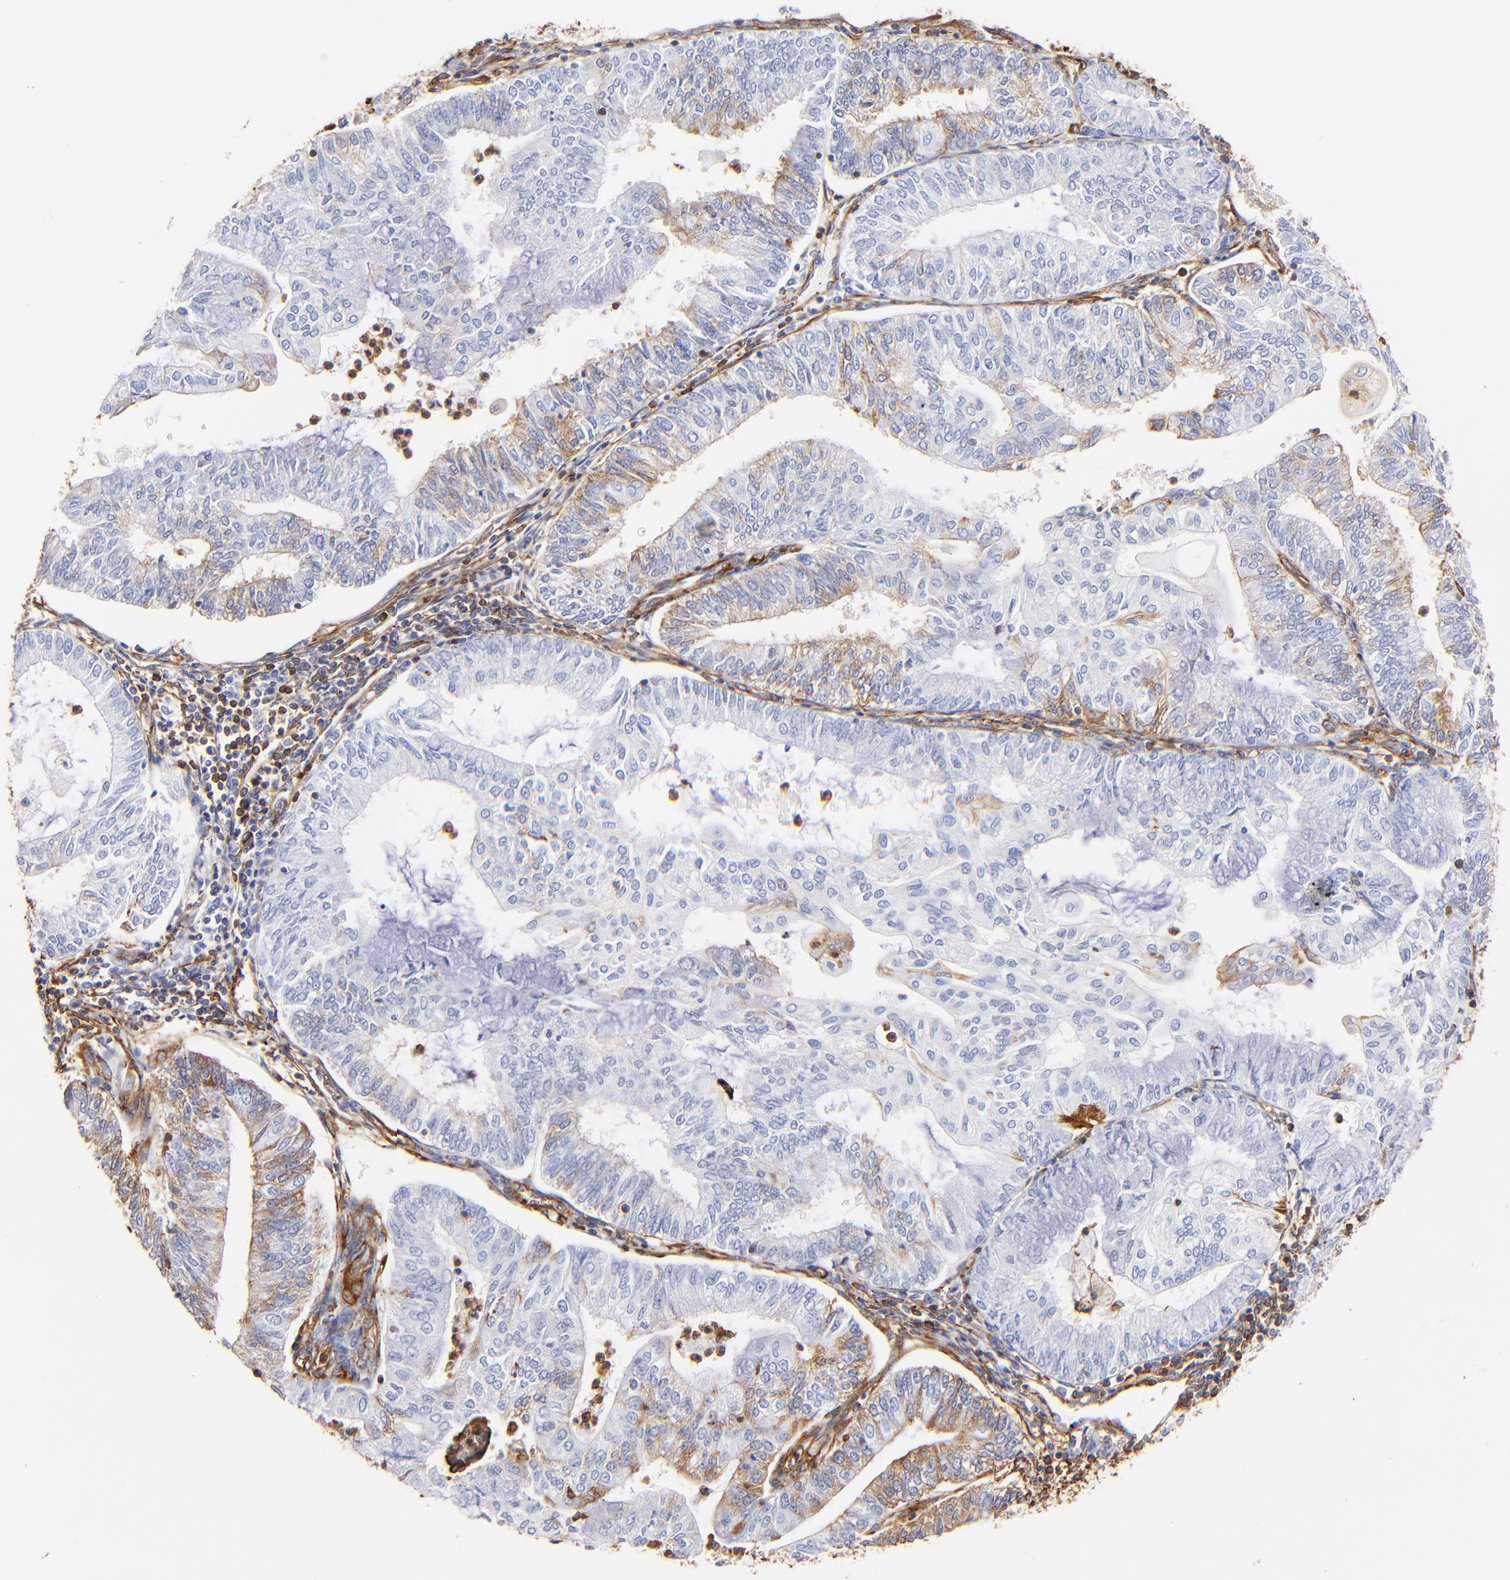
{"staining": {"intensity": "moderate", "quantity": "<25%", "location": "cytoplasmic/membranous"}, "tissue": "endometrial cancer", "cell_type": "Tumor cells", "image_type": "cancer", "snomed": [{"axis": "morphology", "description": "Adenocarcinoma, NOS"}, {"axis": "topography", "description": "Endometrium"}], "caption": "Protein expression analysis of endometrial cancer (adenocarcinoma) displays moderate cytoplasmic/membranous staining in approximately <25% of tumor cells.", "gene": "FLNA", "patient": {"sex": "female", "age": 59}}